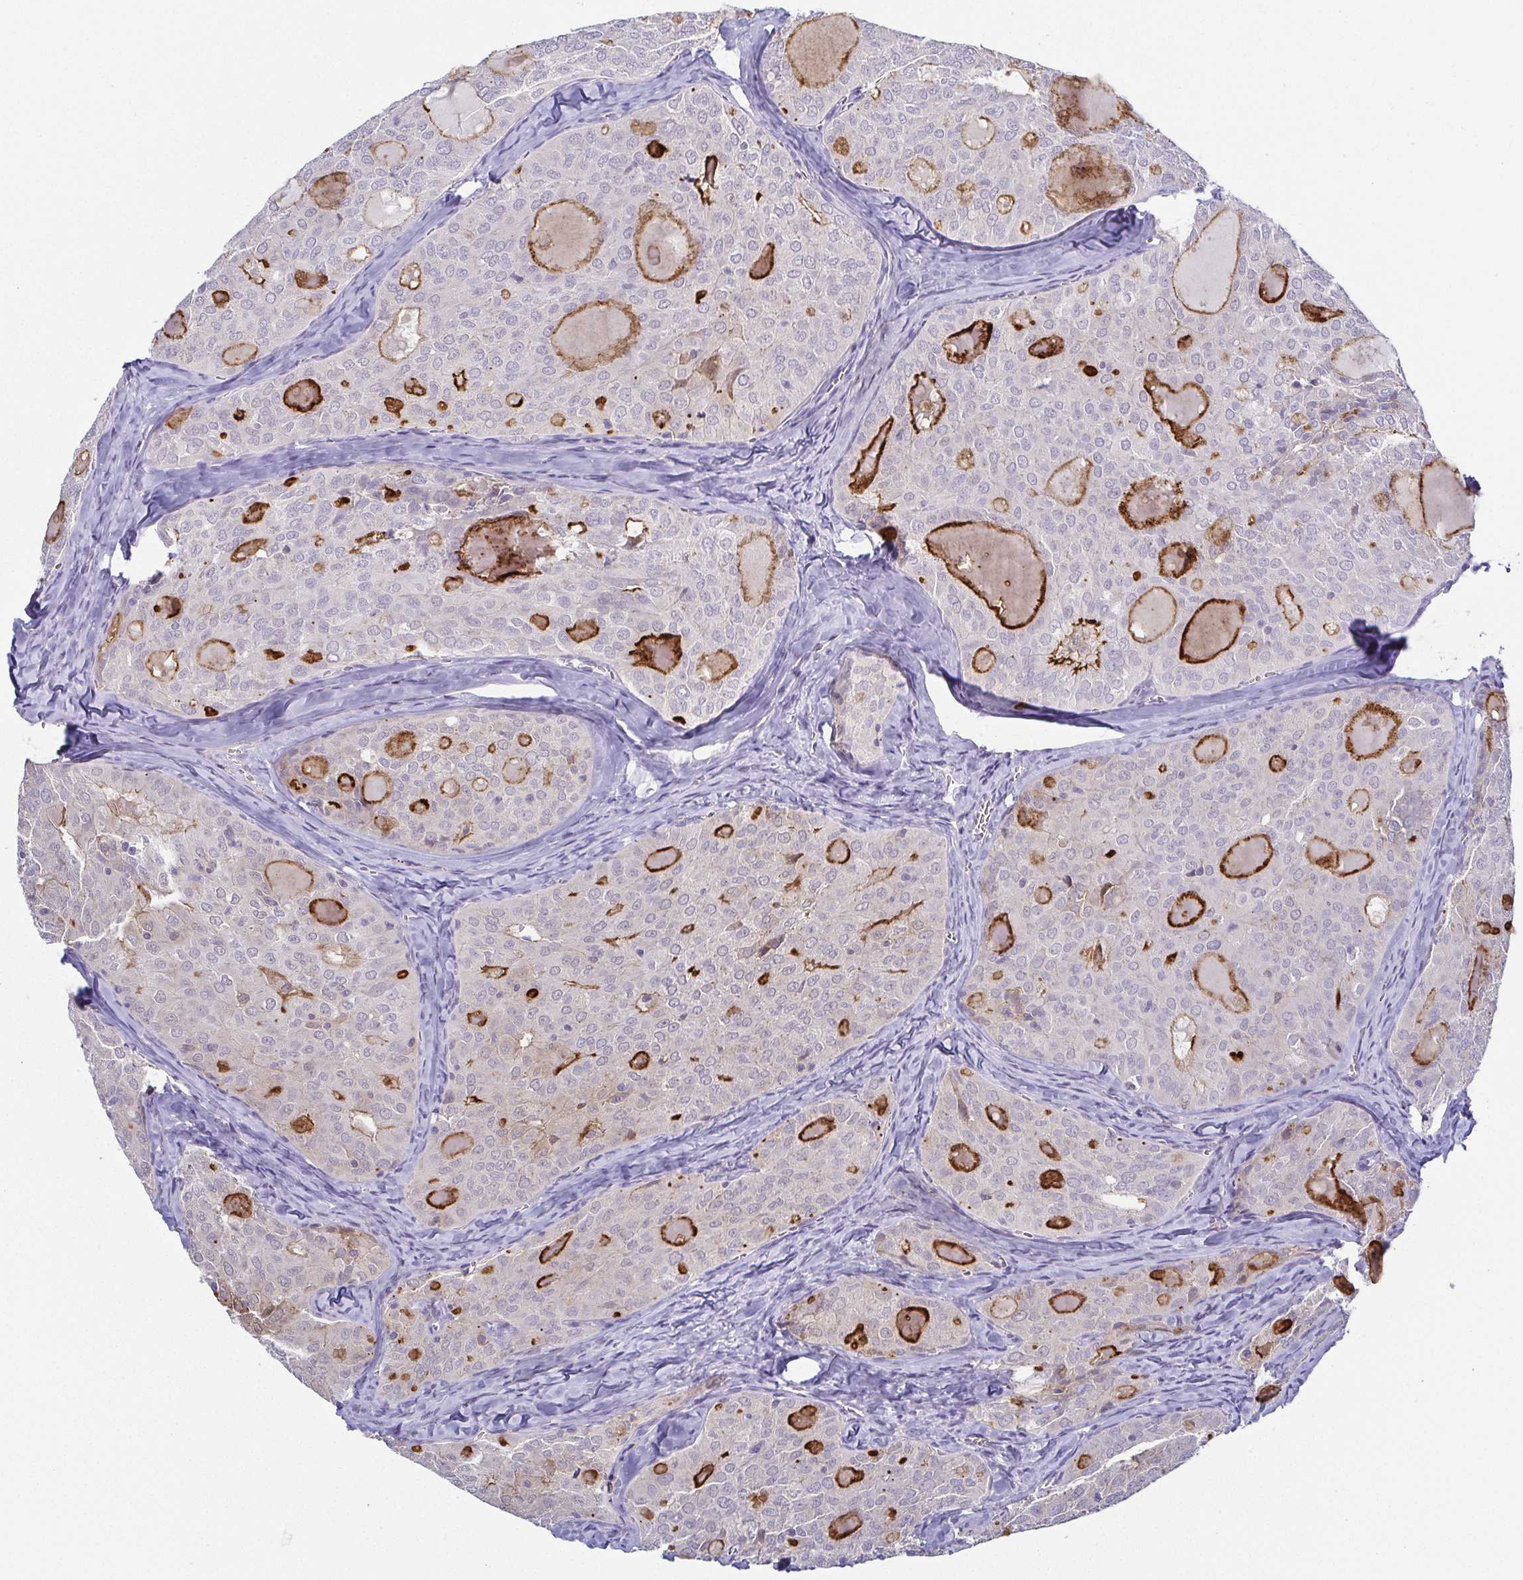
{"staining": {"intensity": "strong", "quantity": "<25%", "location": "cytoplasmic/membranous"}, "tissue": "thyroid cancer", "cell_type": "Tumor cells", "image_type": "cancer", "snomed": [{"axis": "morphology", "description": "Follicular adenoma carcinoma, NOS"}, {"axis": "topography", "description": "Thyroid gland"}], "caption": "Thyroid follicular adenoma carcinoma stained with a protein marker shows strong staining in tumor cells.", "gene": "RNASE7", "patient": {"sex": "male", "age": 75}}